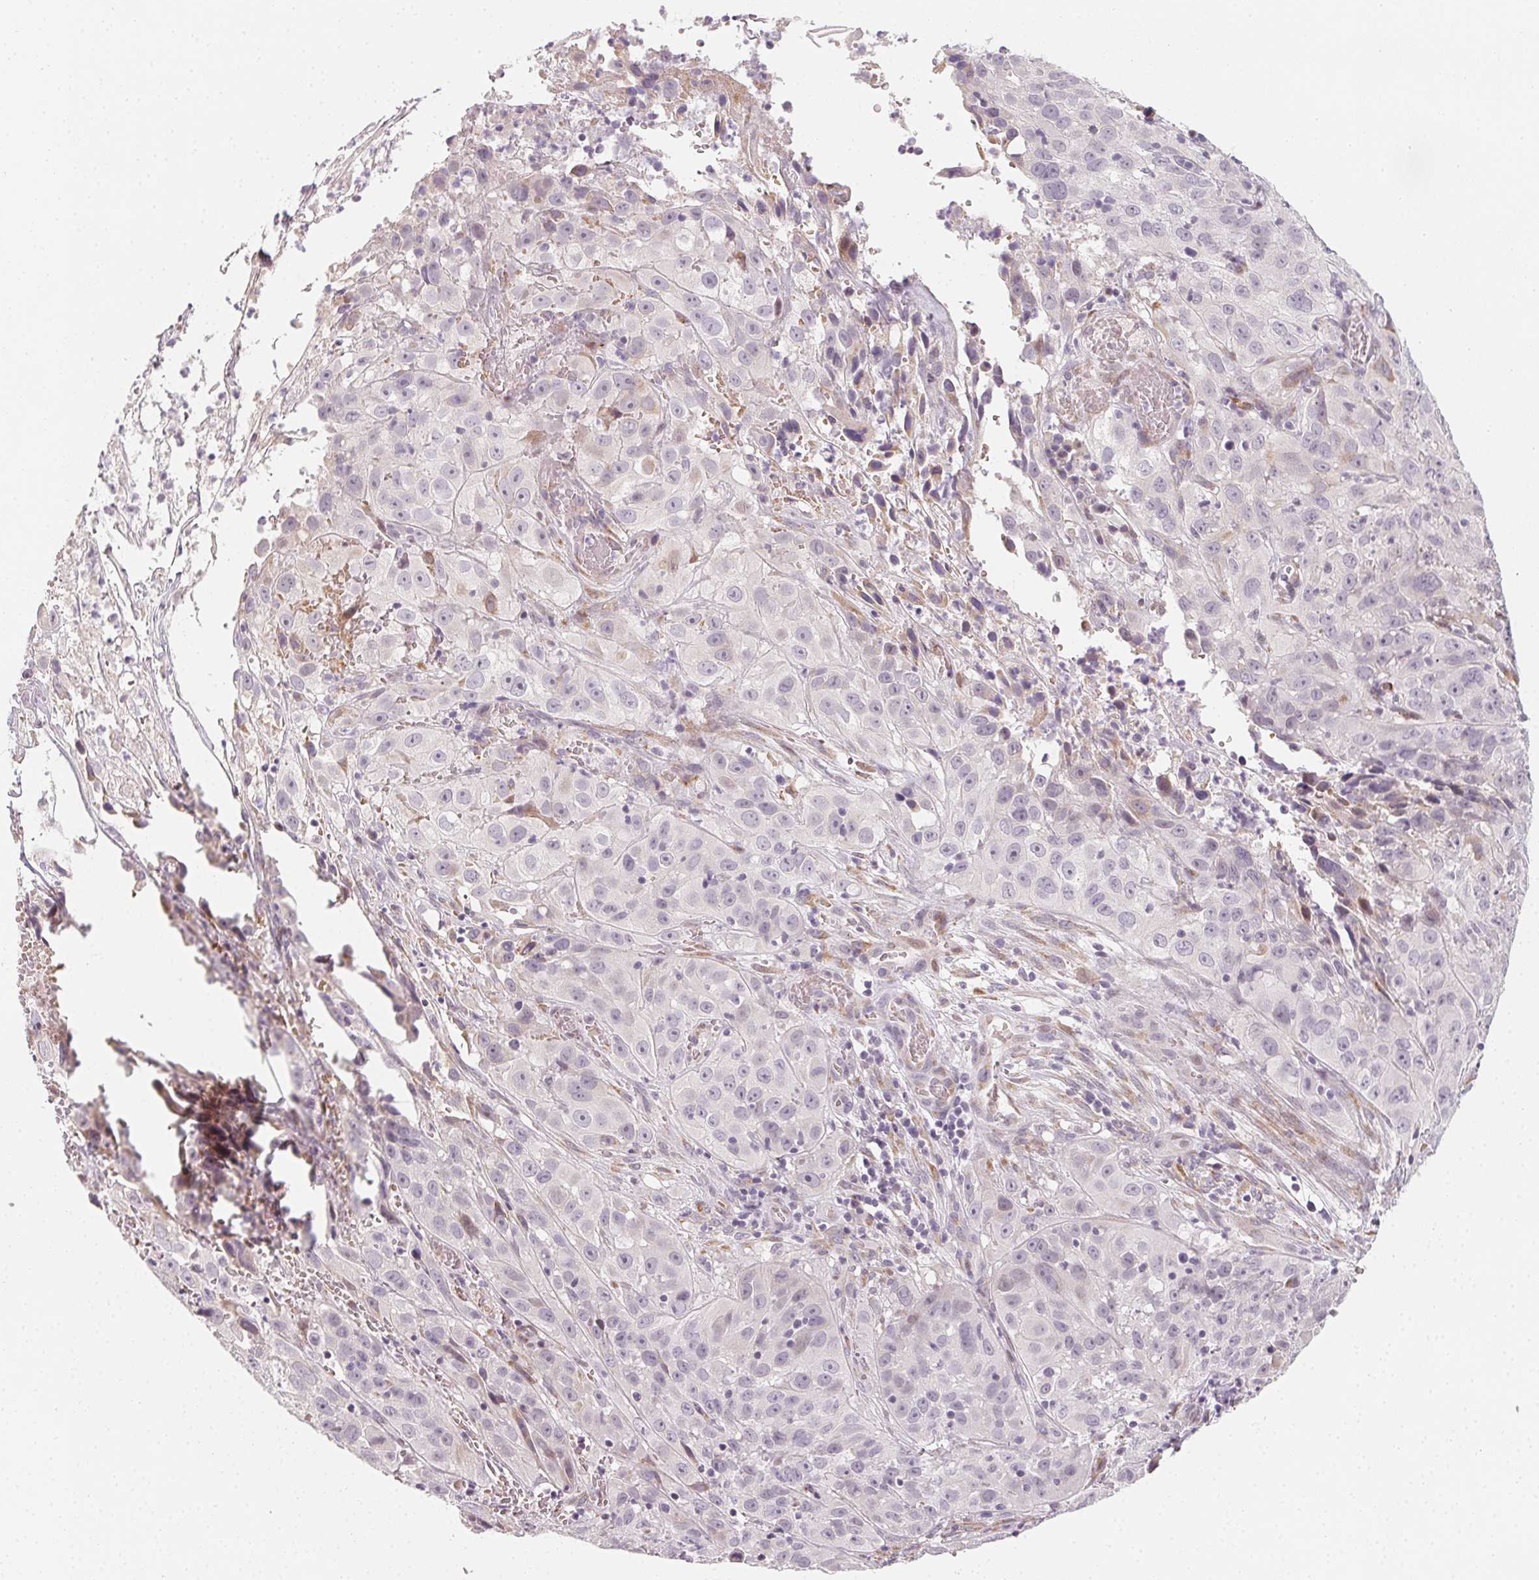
{"staining": {"intensity": "negative", "quantity": "none", "location": "none"}, "tissue": "cervical cancer", "cell_type": "Tumor cells", "image_type": "cancer", "snomed": [{"axis": "morphology", "description": "Squamous cell carcinoma, NOS"}, {"axis": "topography", "description": "Cervix"}], "caption": "This histopathology image is of squamous cell carcinoma (cervical) stained with immunohistochemistry (IHC) to label a protein in brown with the nuclei are counter-stained blue. There is no positivity in tumor cells.", "gene": "CCDC96", "patient": {"sex": "female", "age": 32}}